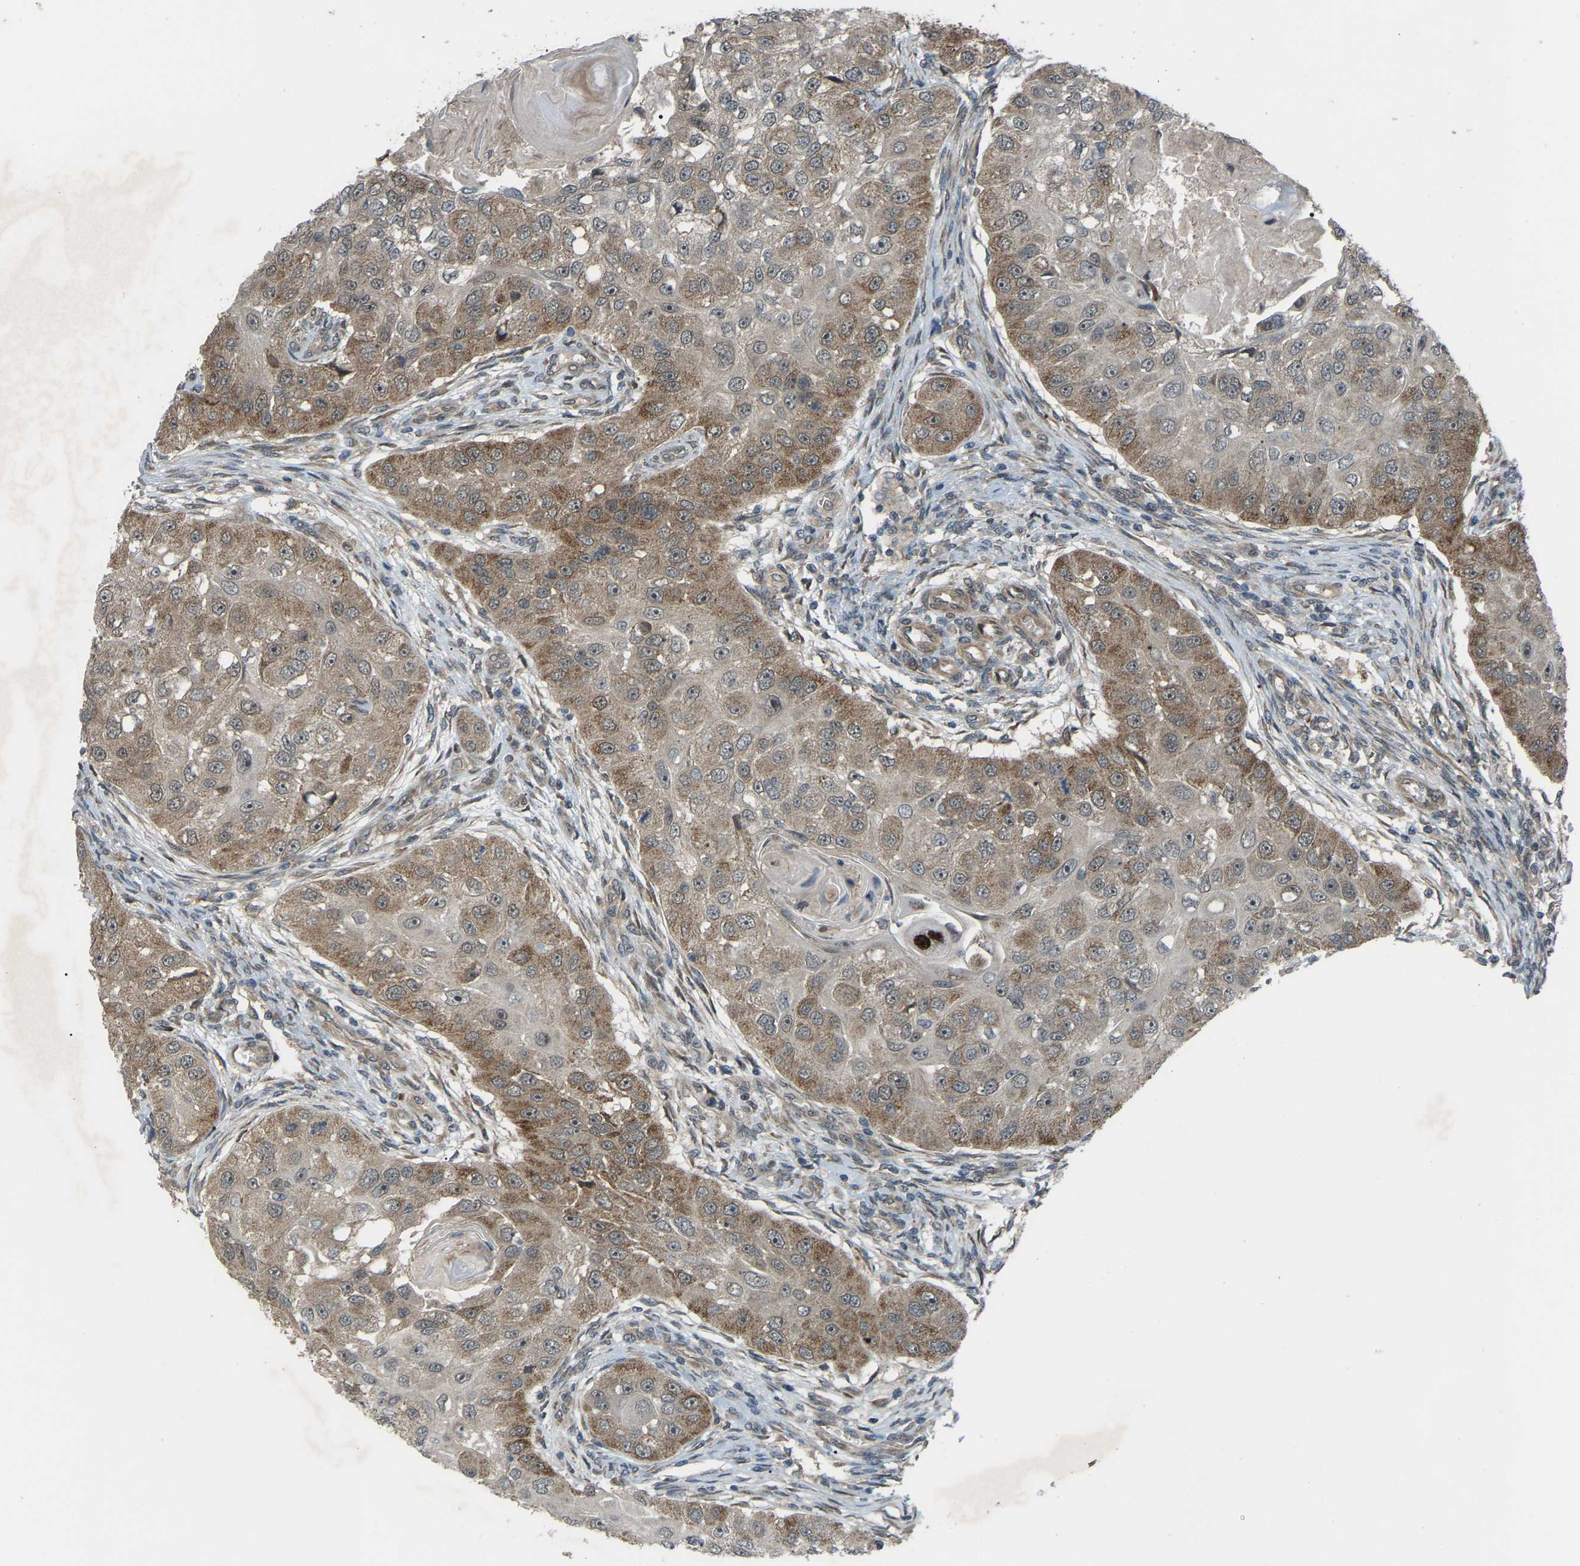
{"staining": {"intensity": "moderate", "quantity": ">75%", "location": "cytoplasmic/membranous"}, "tissue": "head and neck cancer", "cell_type": "Tumor cells", "image_type": "cancer", "snomed": [{"axis": "morphology", "description": "Normal tissue, NOS"}, {"axis": "morphology", "description": "Squamous cell carcinoma, NOS"}, {"axis": "topography", "description": "Skeletal muscle"}, {"axis": "topography", "description": "Head-Neck"}], "caption": "Immunohistochemical staining of head and neck squamous cell carcinoma exhibits medium levels of moderate cytoplasmic/membranous protein positivity in about >75% of tumor cells. (DAB IHC, brown staining for protein, blue staining for nuclei).", "gene": "CROT", "patient": {"sex": "male", "age": 51}}